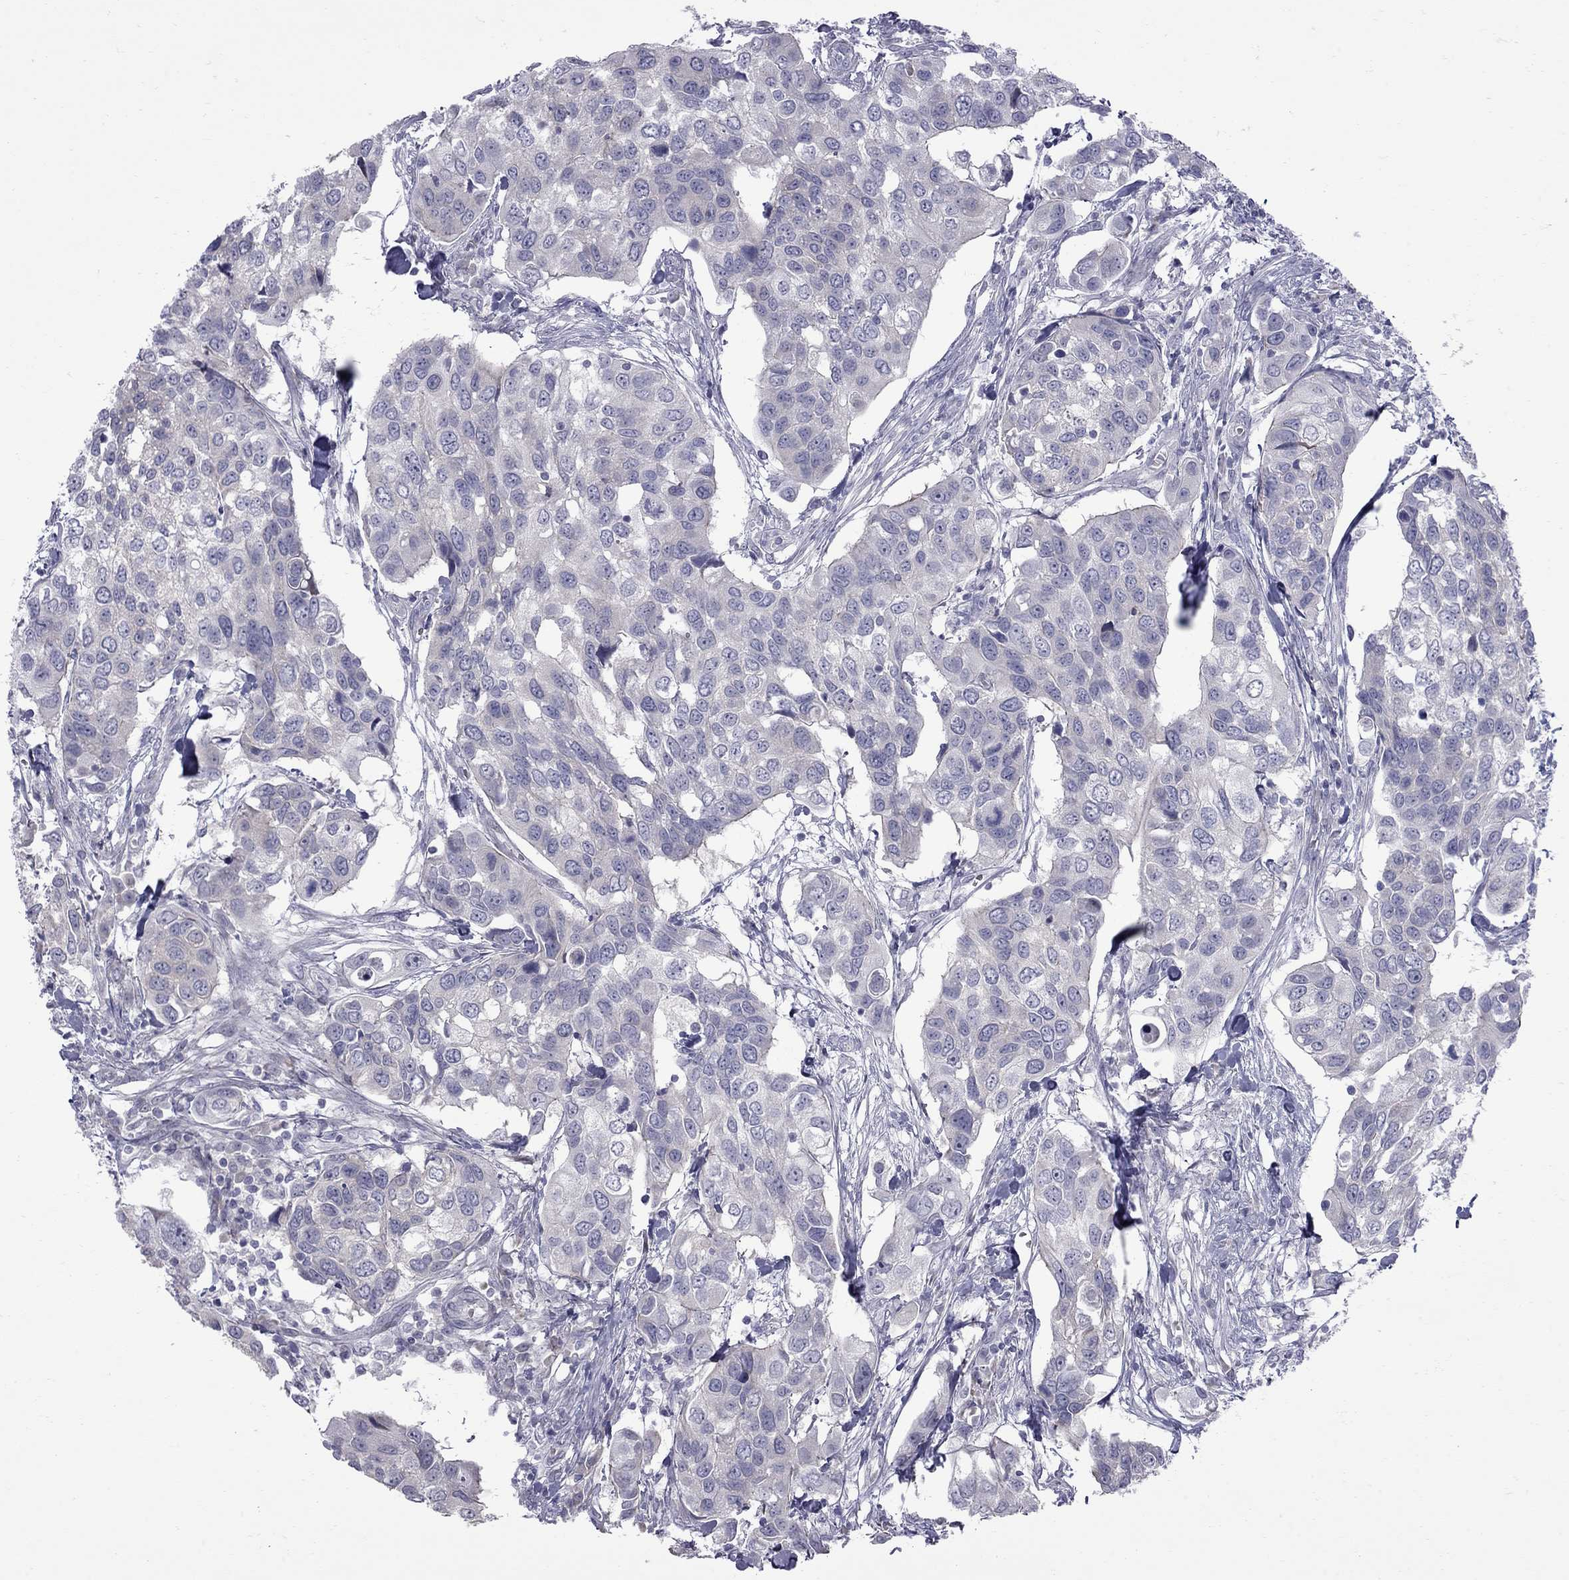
{"staining": {"intensity": "negative", "quantity": "none", "location": "none"}, "tissue": "urothelial cancer", "cell_type": "Tumor cells", "image_type": "cancer", "snomed": [{"axis": "morphology", "description": "Urothelial carcinoma, High grade"}, {"axis": "topography", "description": "Urinary bladder"}], "caption": "Protein analysis of high-grade urothelial carcinoma exhibits no significant staining in tumor cells.", "gene": "NRARP", "patient": {"sex": "male", "age": 60}}